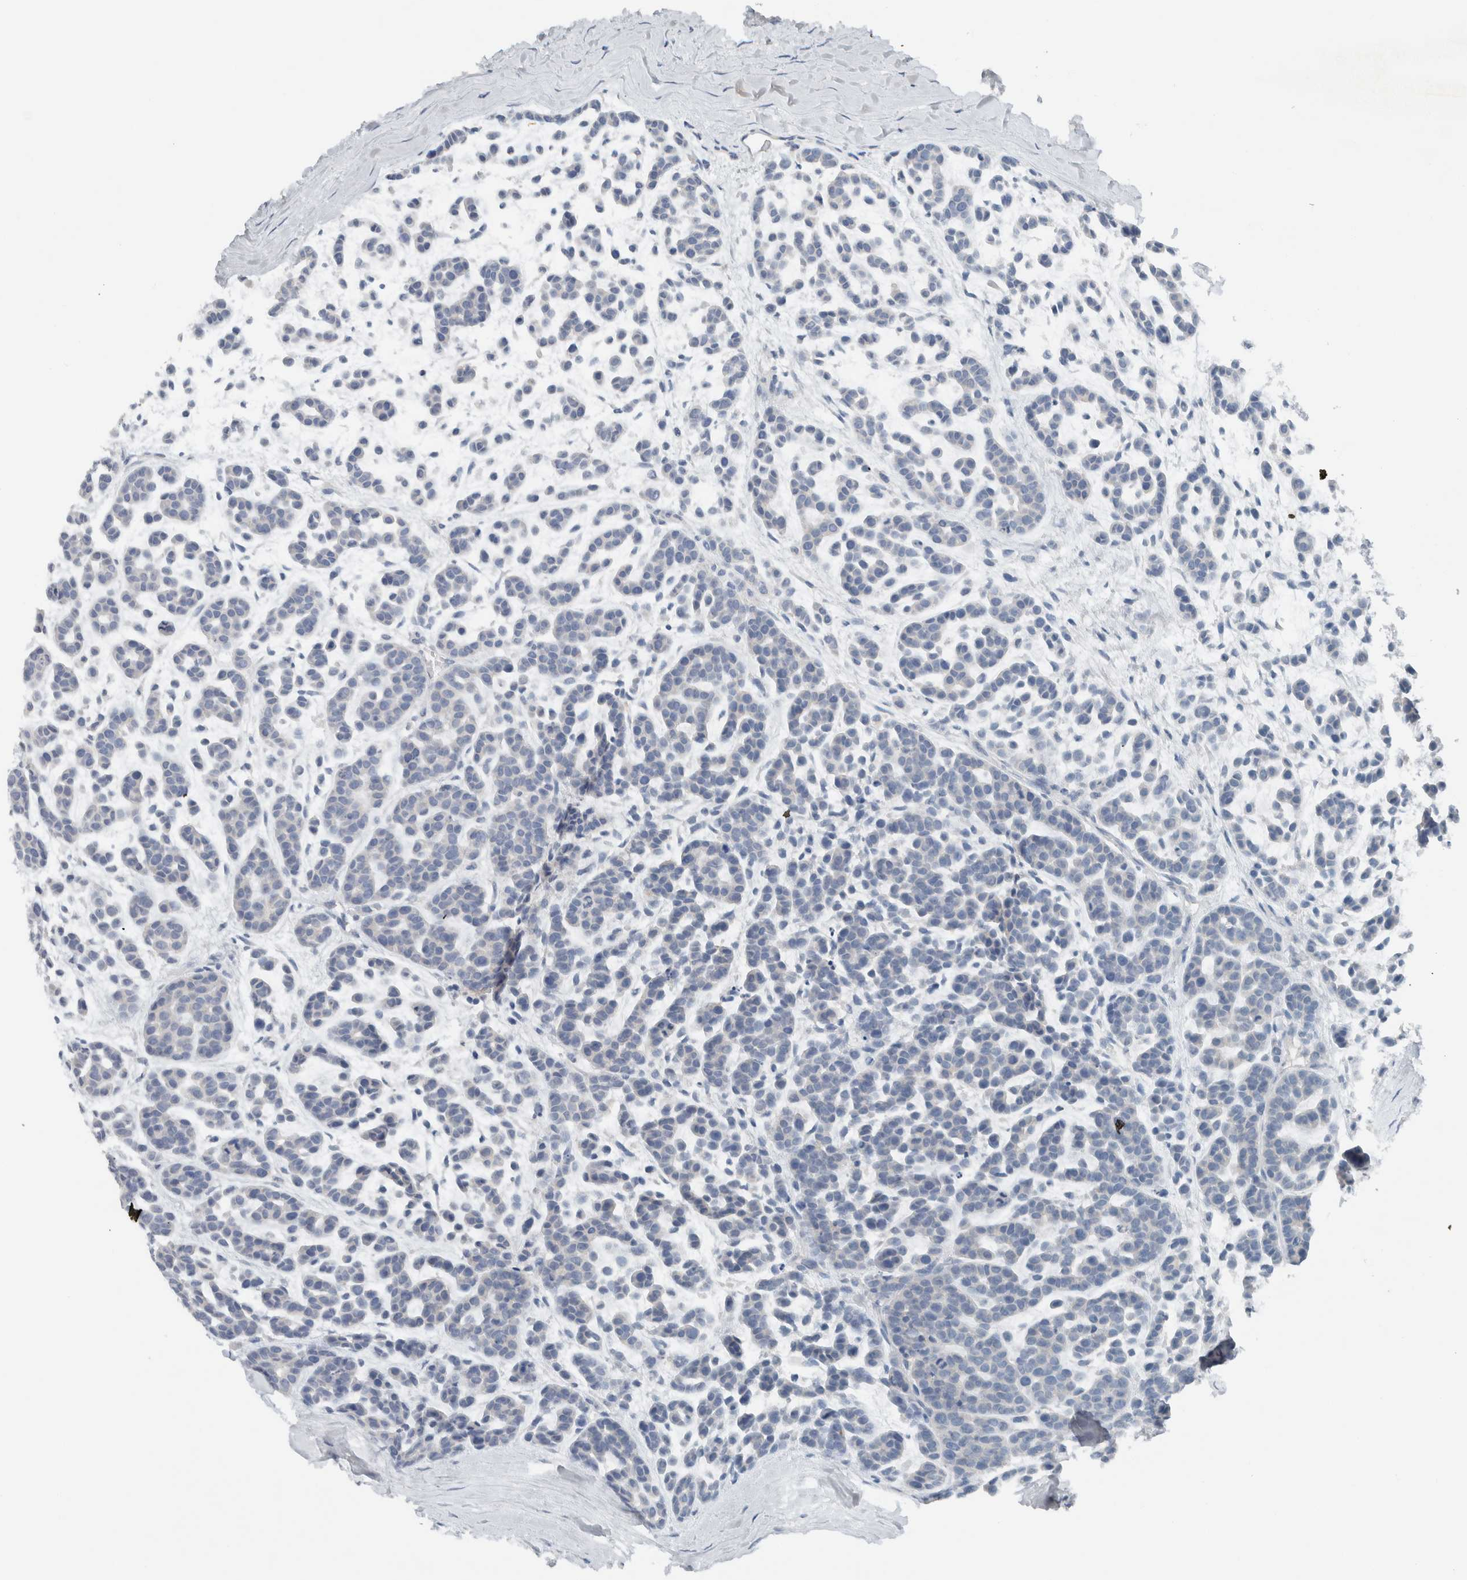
{"staining": {"intensity": "negative", "quantity": "none", "location": "none"}, "tissue": "head and neck cancer", "cell_type": "Tumor cells", "image_type": "cancer", "snomed": [{"axis": "morphology", "description": "Adenocarcinoma, NOS"}, {"axis": "morphology", "description": "Adenoma, NOS"}, {"axis": "topography", "description": "Head-Neck"}], "caption": "A high-resolution image shows immunohistochemistry staining of head and neck adenocarcinoma, which reveals no significant expression in tumor cells. (DAB immunohistochemistry, high magnification).", "gene": "DUOX1", "patient": {"sex": "female", "age": 55}}